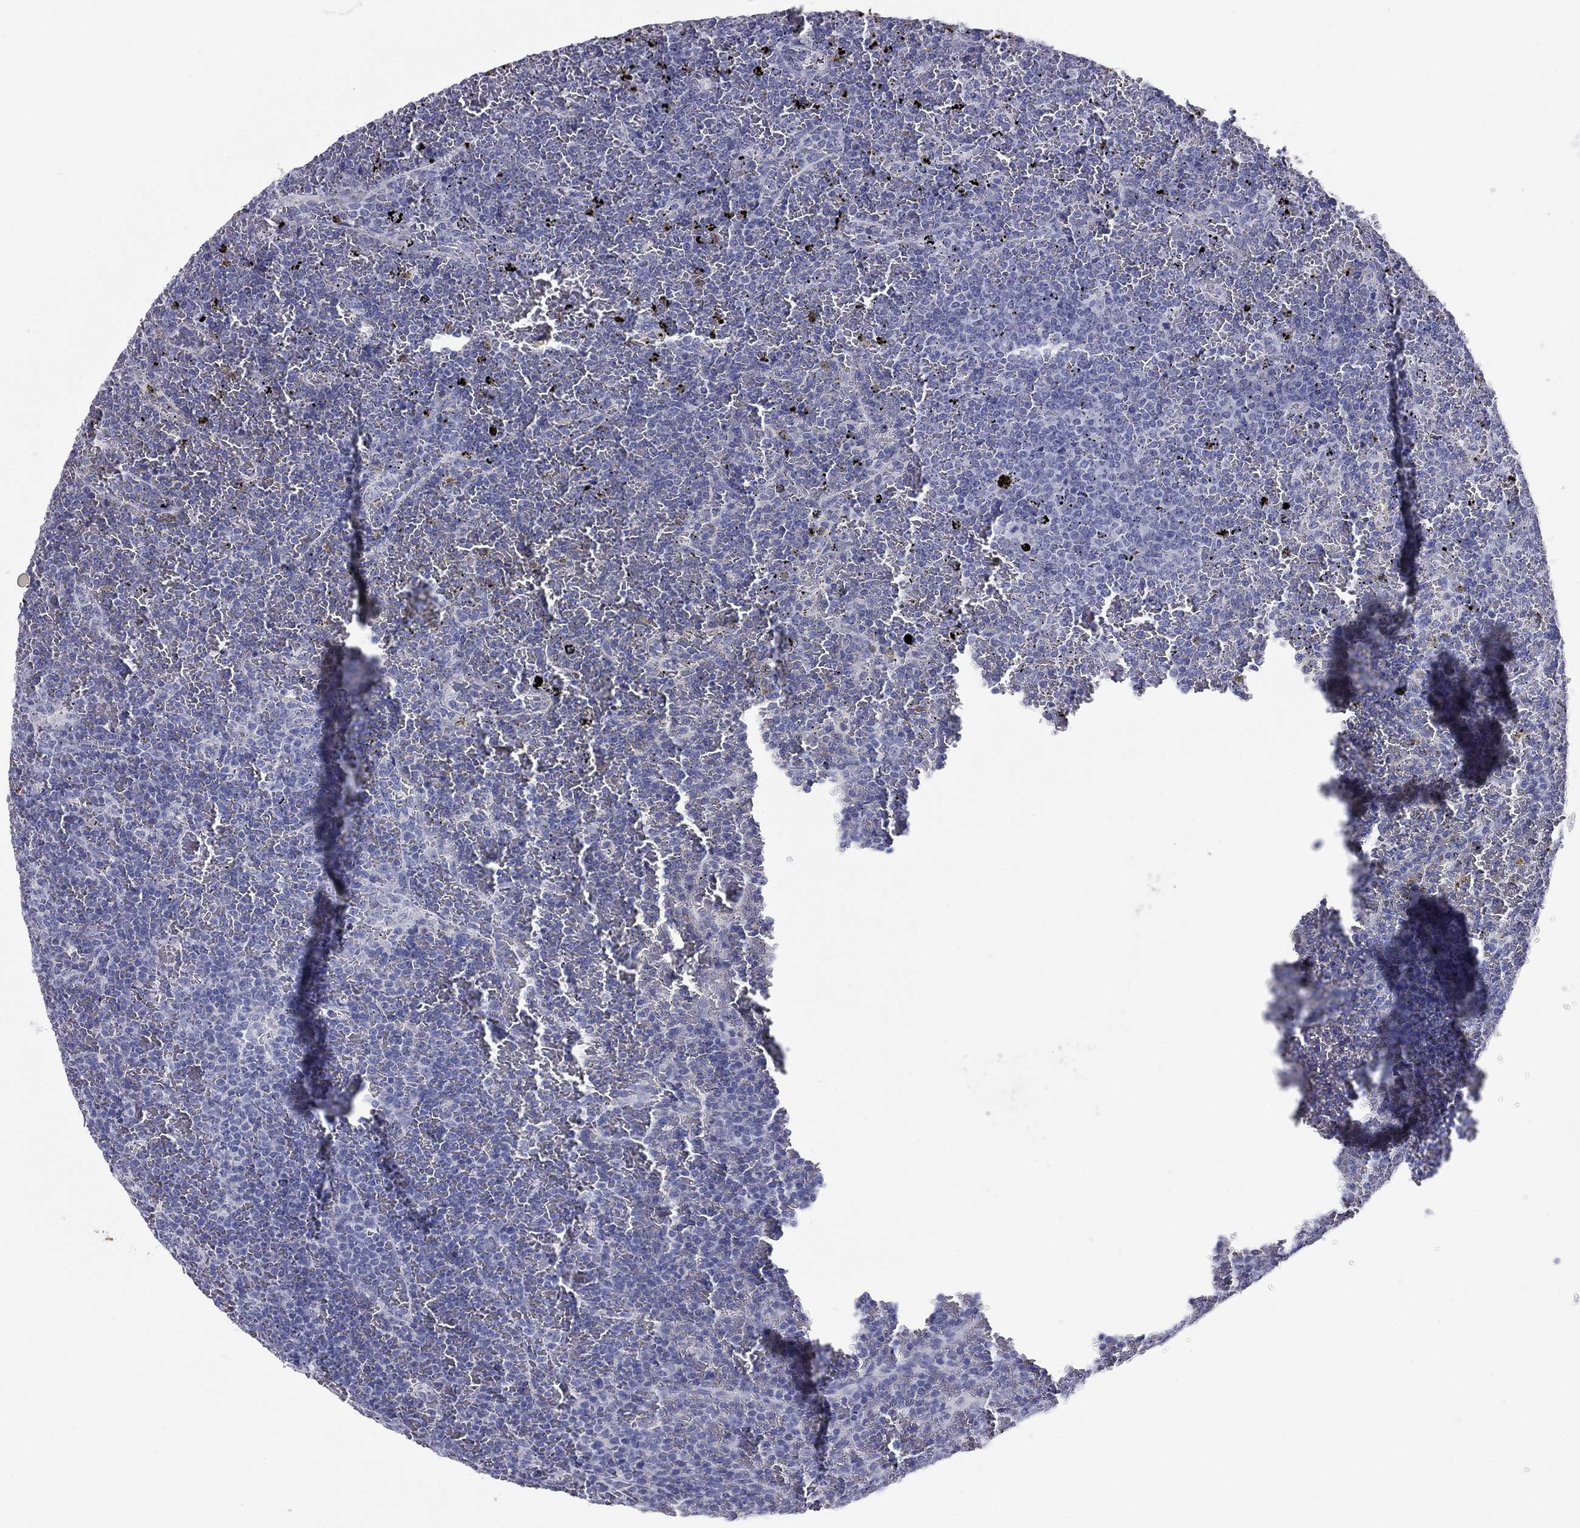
{"staining": {"intensity": "negative", "quantity": "none", "location": "none"}, "tissue": "lymphoma", "cell_type": "Tumor cells", "image_type": "cancer", "snomed": [{"axis": "morphology", "description": "Malignant lymphoma, non-Hodgkin's type, Low grade"}, {"axis": "topography", "description": "Spleen"}], "caption": "The image displays no significant expression in tumor cells of lymphoma. Brightfield microscopy of IHC stained with DAB (3,3'-diaminobenzidine) (brown) and hematoxylin (blue), captured at high magnification.", "gene": "KRT75", "patient": {"sex": "female", "age": 77}}